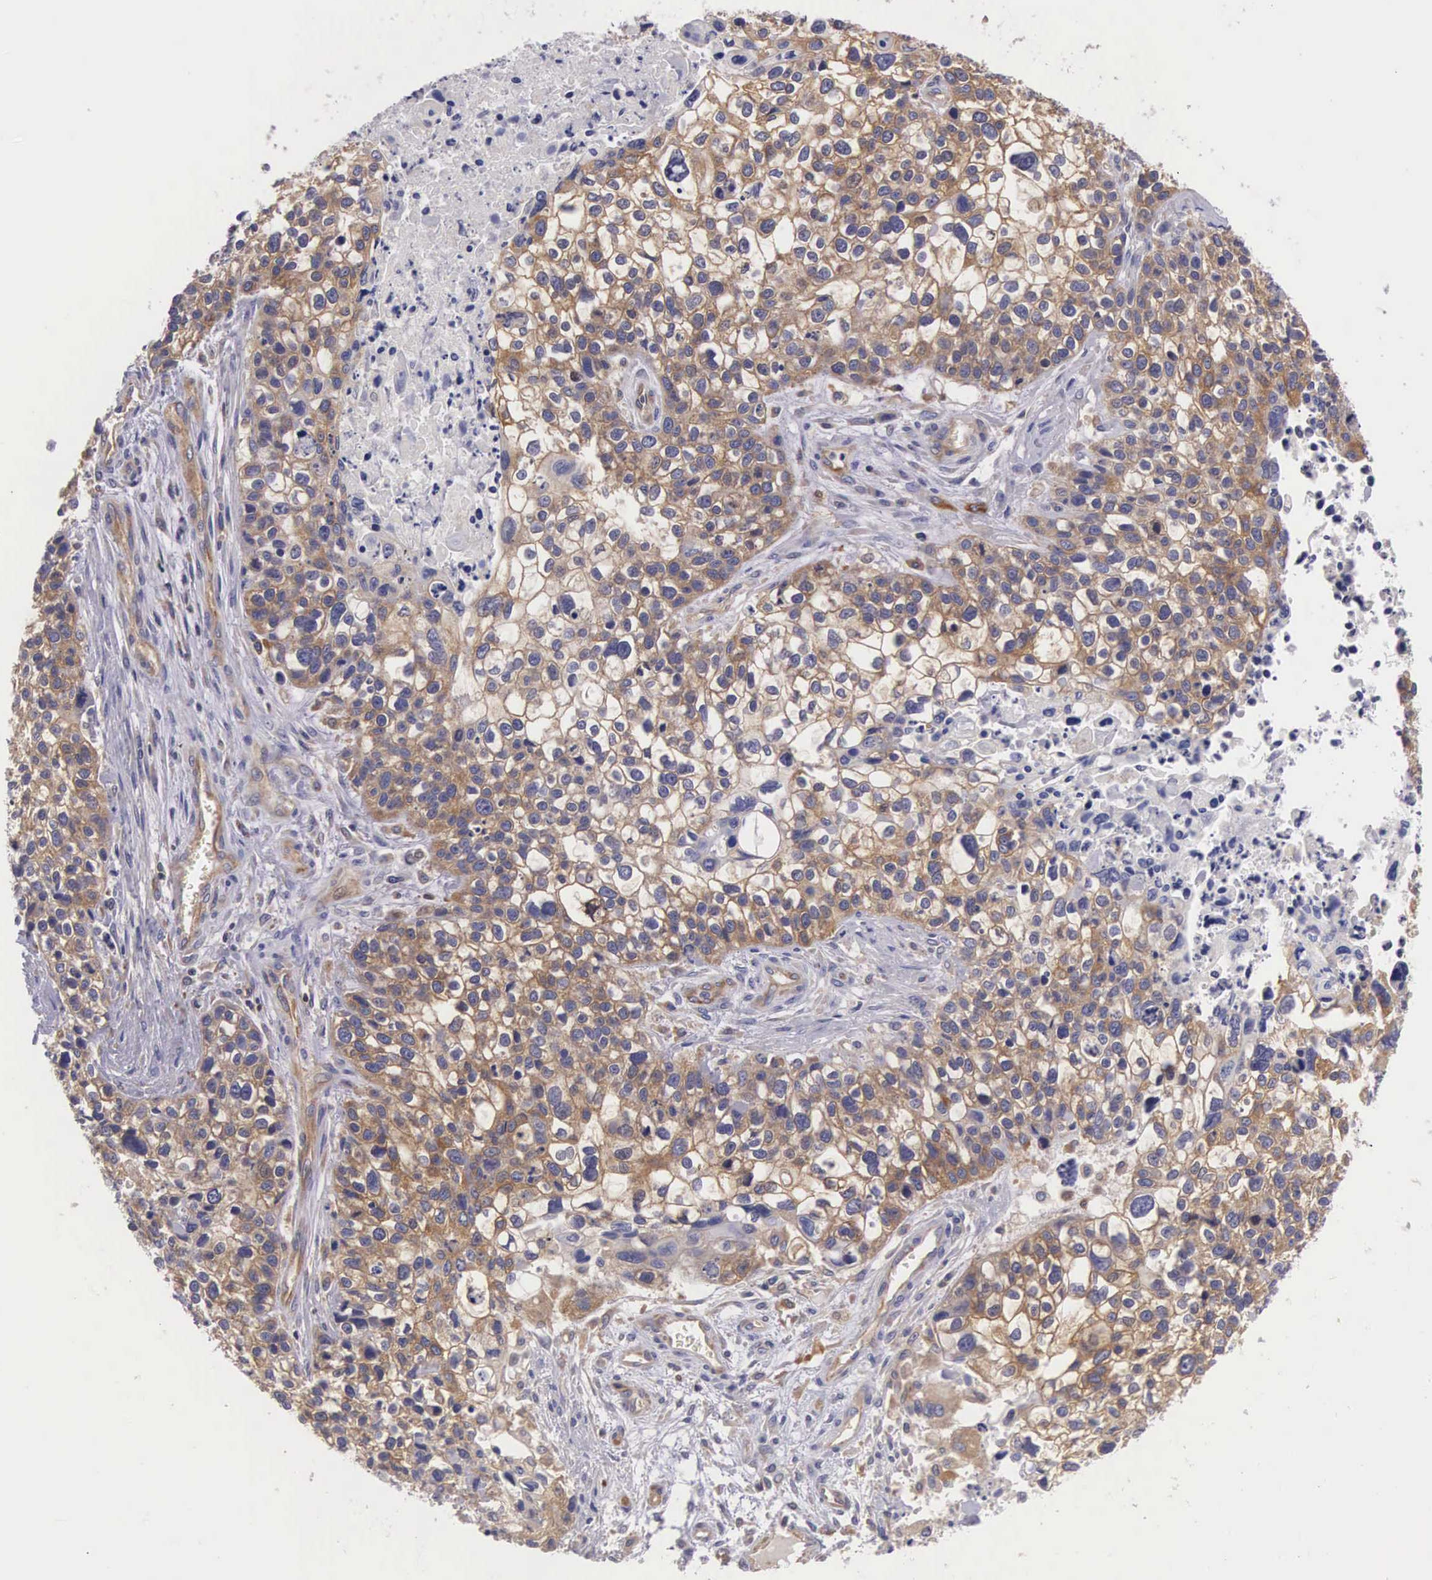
{"staining": {"intensity": "moderate", "quantity": ">75%", "location": "cytoplasmic/membranous"}, "tissue": "lung cancer", "cell_type": "Tumor cells", "image_type": "cancer", "snomed": [{"axis": "morphology", "description": "Squamous cell carcinoma, NOS"}, {"axis": "topography", "description": "Lymph node"}, {"axis": "topography", "description": "Lung"}], "caption": "Immunohistochemistry (IHC) (DAB) staining of squamous cell carcinoma (lung) reveals moderate cytoplasmic/membranous protein positivity in about >75% of tumor cells. The staining was performed using DAB (3,3'-diaminobenzidine) to visualize the protein expression in brown, while the nuclei were stained in blue with hematoxylin (Magnification: 20x).", "gene": "OSBPL3", "patient": {"sex": "male", "age": 74}}